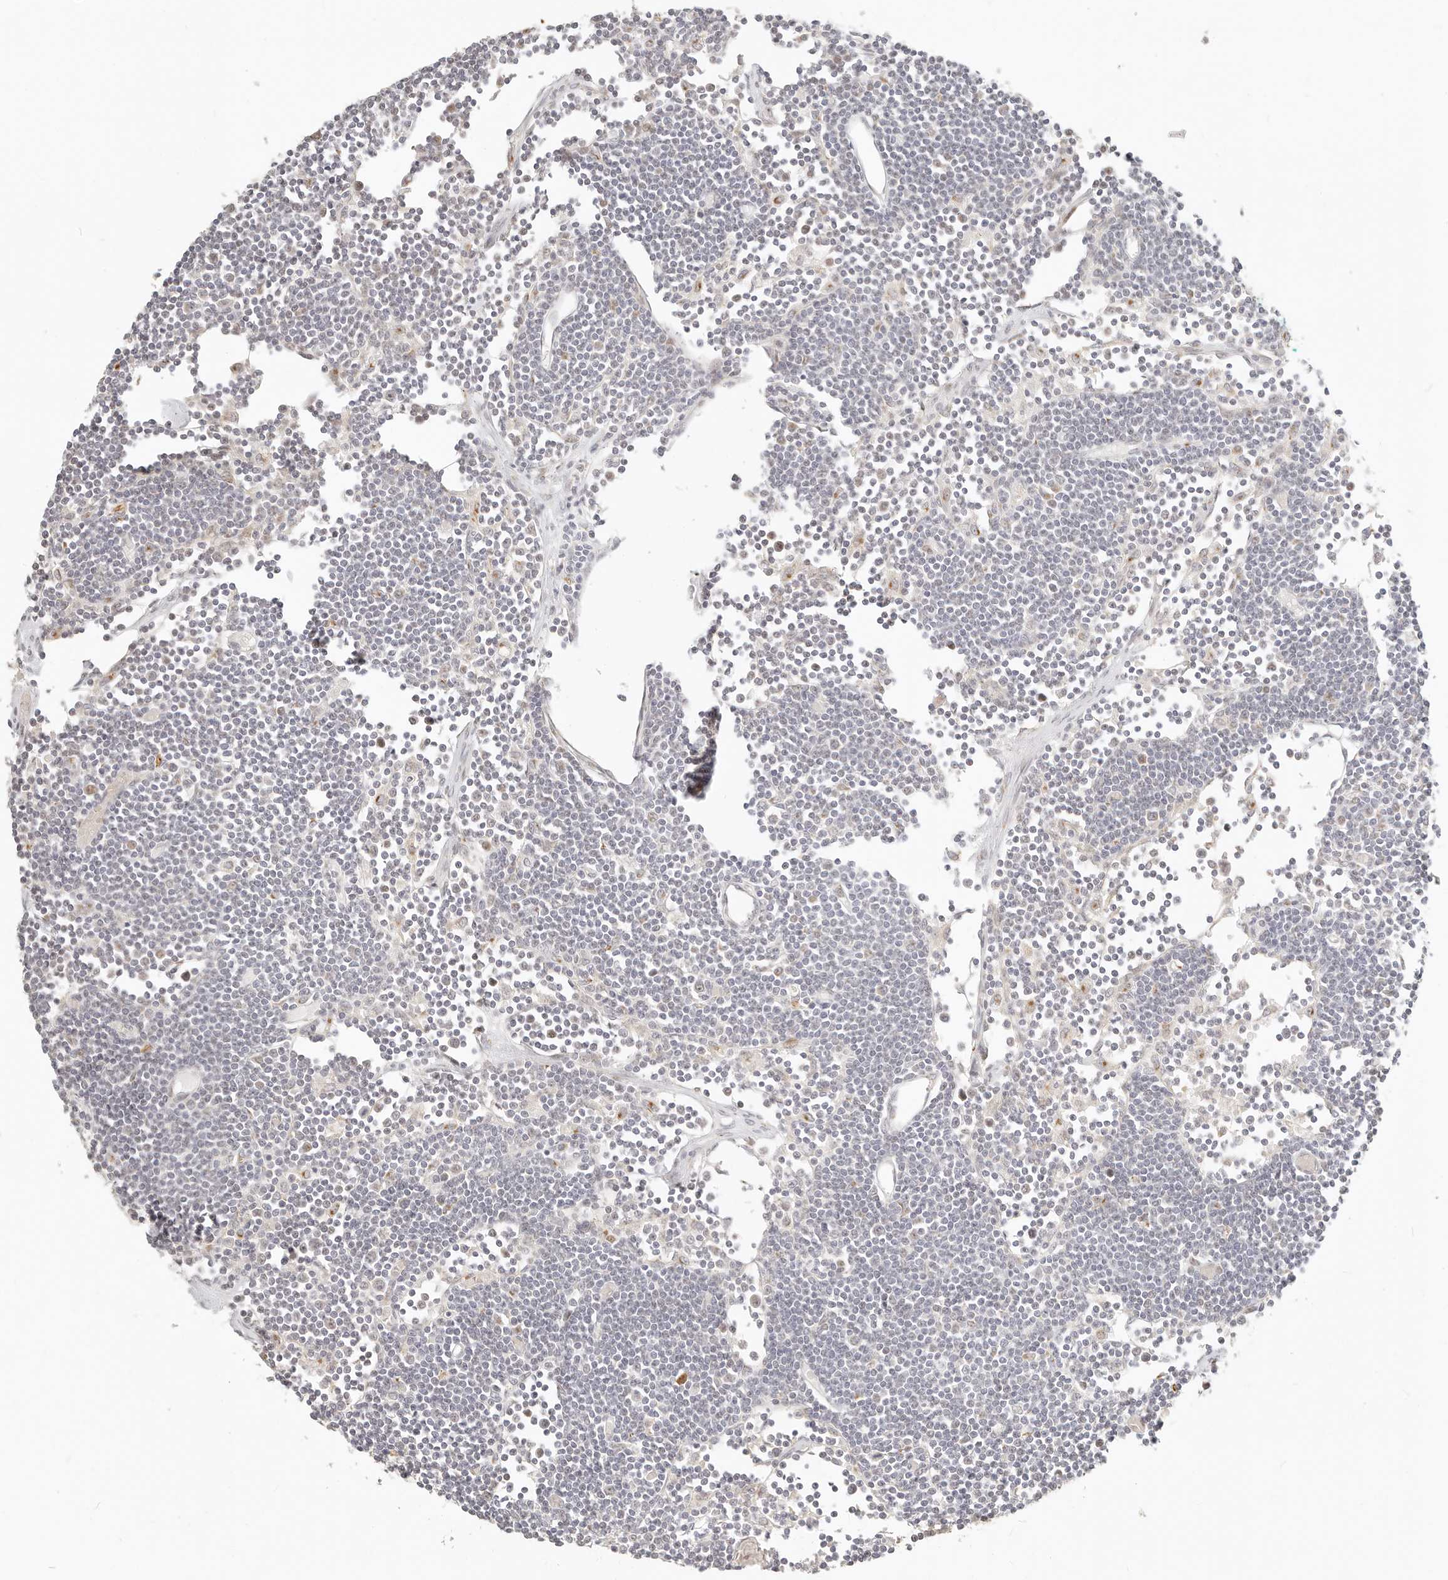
{"staining": {"intensity": "weak", "quantity": "<25%", "location": "cytoplasmic/membranous"}, "tissue": "lymph node", "cell_type": "Germinal center cells", "image_type": "normal", "snomed": [{"axis": "morphology", "description": "Normal tissue, NOS"}, {"axis": "topography", "description": "Lymph node"}], "caption": "High power microscopy image of an IHC image of benign lymph node, revealing no significant expression in germinal center cells.", "gene": "FAM20B", "patient": {"sex": "female", "age": 11}}